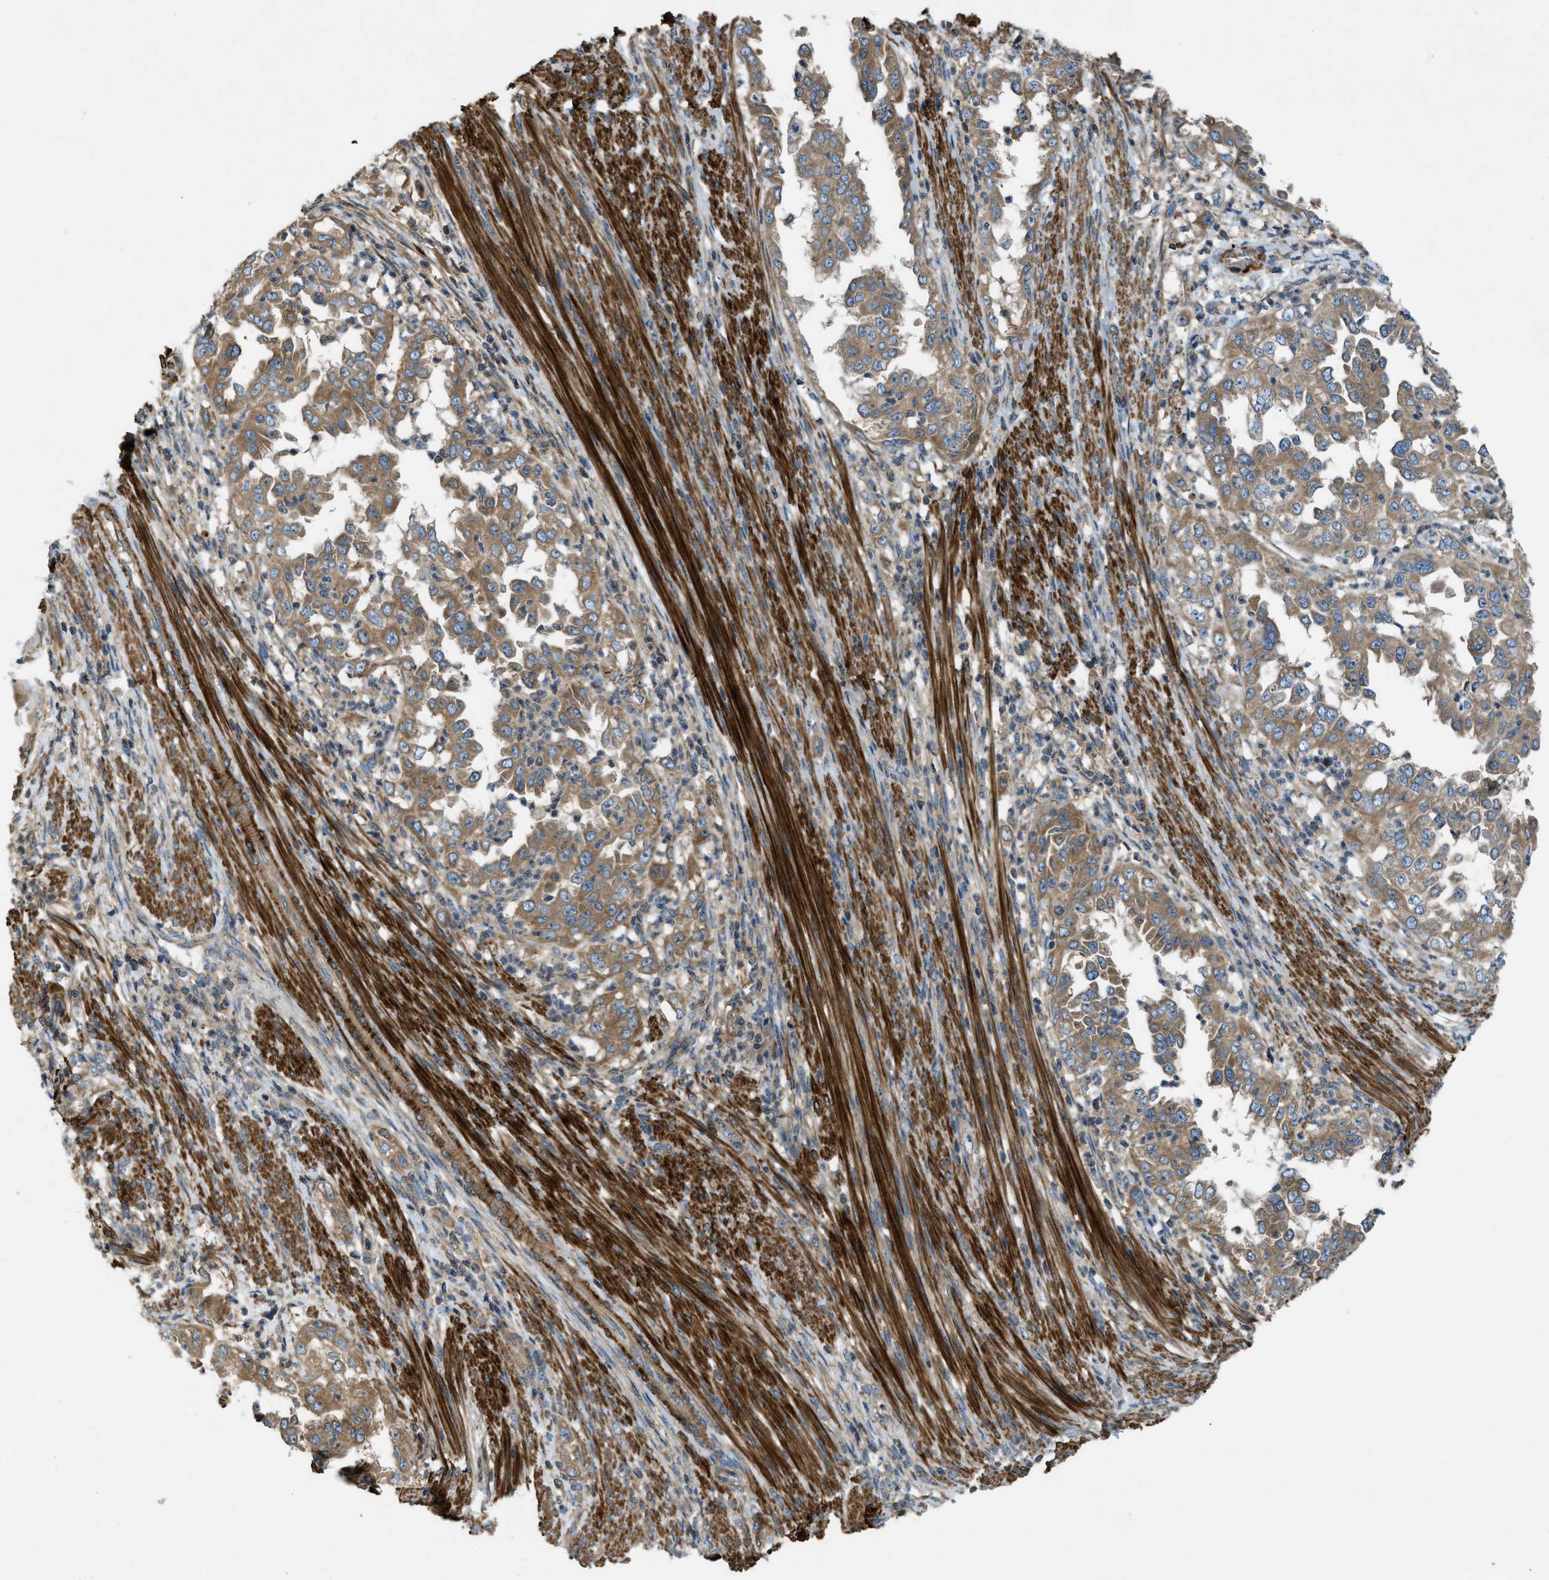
{"staining": {"intensity": "moderate", "quantity": ">75%", "location": "cytoplasmic/membranous"}, "tissue": "endometrial cancer", "cell_type": "Tumor cells", "image_type": "cancer", "snomed": [{"axis": "morphology", "description": "Adenocarcinoma, NOS"}, {"axis": "topography", "description": "Endometrium"}], "caption": "Adenocarcinoma (endometrial) stained with DAB (3,3'-diaminobenzidine) immunohistochemistry (IHC) exhibits medium levels of moderate cytoplasmic/membranous expression in about >75% of tumor cells. (IHC, brightfield microscopy, high magnification).", "gene": "VEZT", "patient": {"sex": "female", "age": 85}}